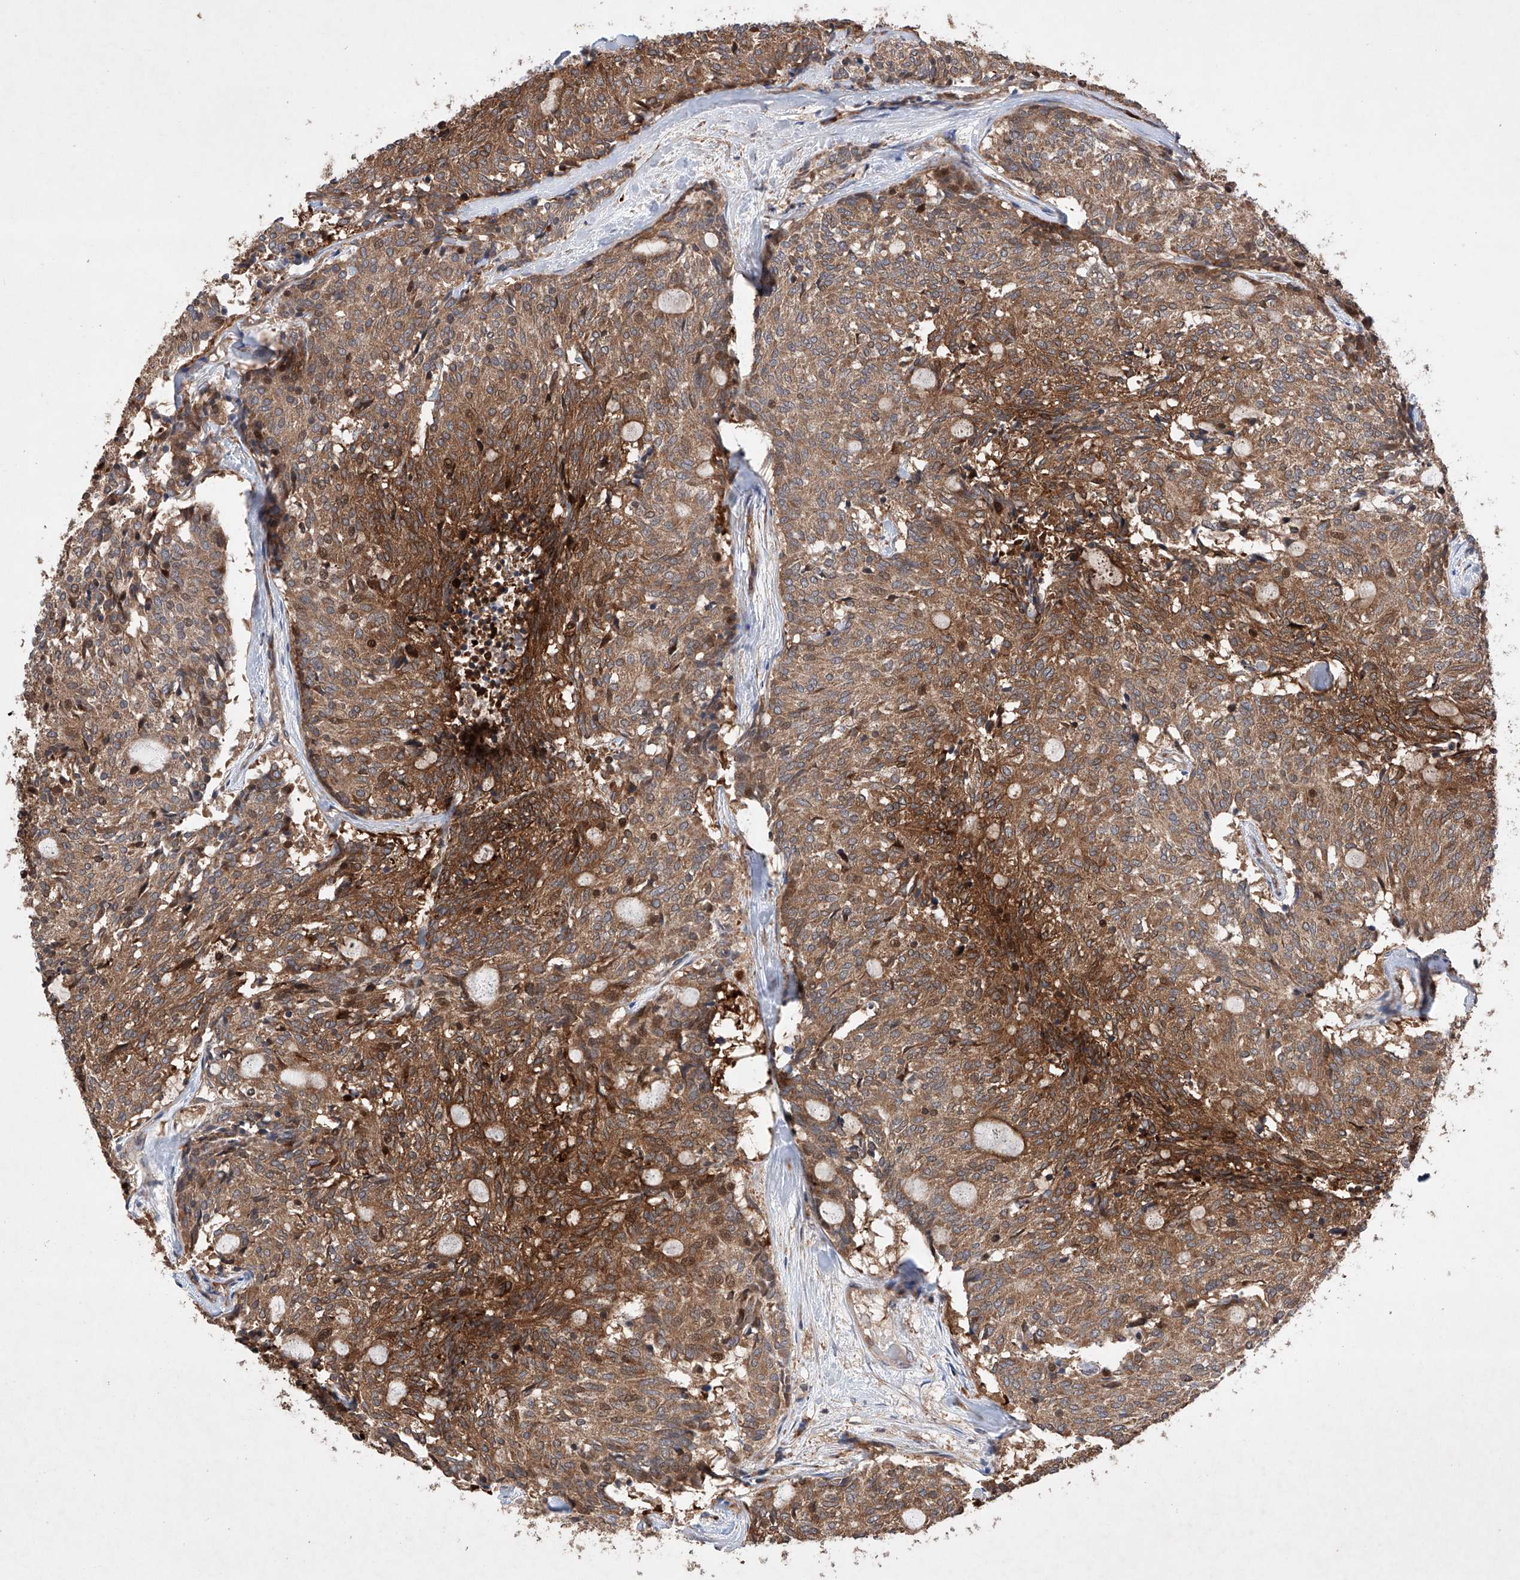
{"staining": {"intensity": "moderate", "quantity": ">75%", "location": "cytoplasmic/membranous"}, "tissue": "carcinoid", "cell_type": "Tumor cells", "image_type": "cancer", "snomed": [{"axis": "morphology", "description": "Carcinoid, malignant, NOS"}, {"axis": "topography", "description": "Pancreas"}], "caption": "IHC of human carcinoid (malignant) demonstrates medium levels of moderate cytoplasmic/membranous positivity in approximately >75% of tumor cells.", "gene": "TIMM23", "patient": {"sex": "female", "age": 54}}